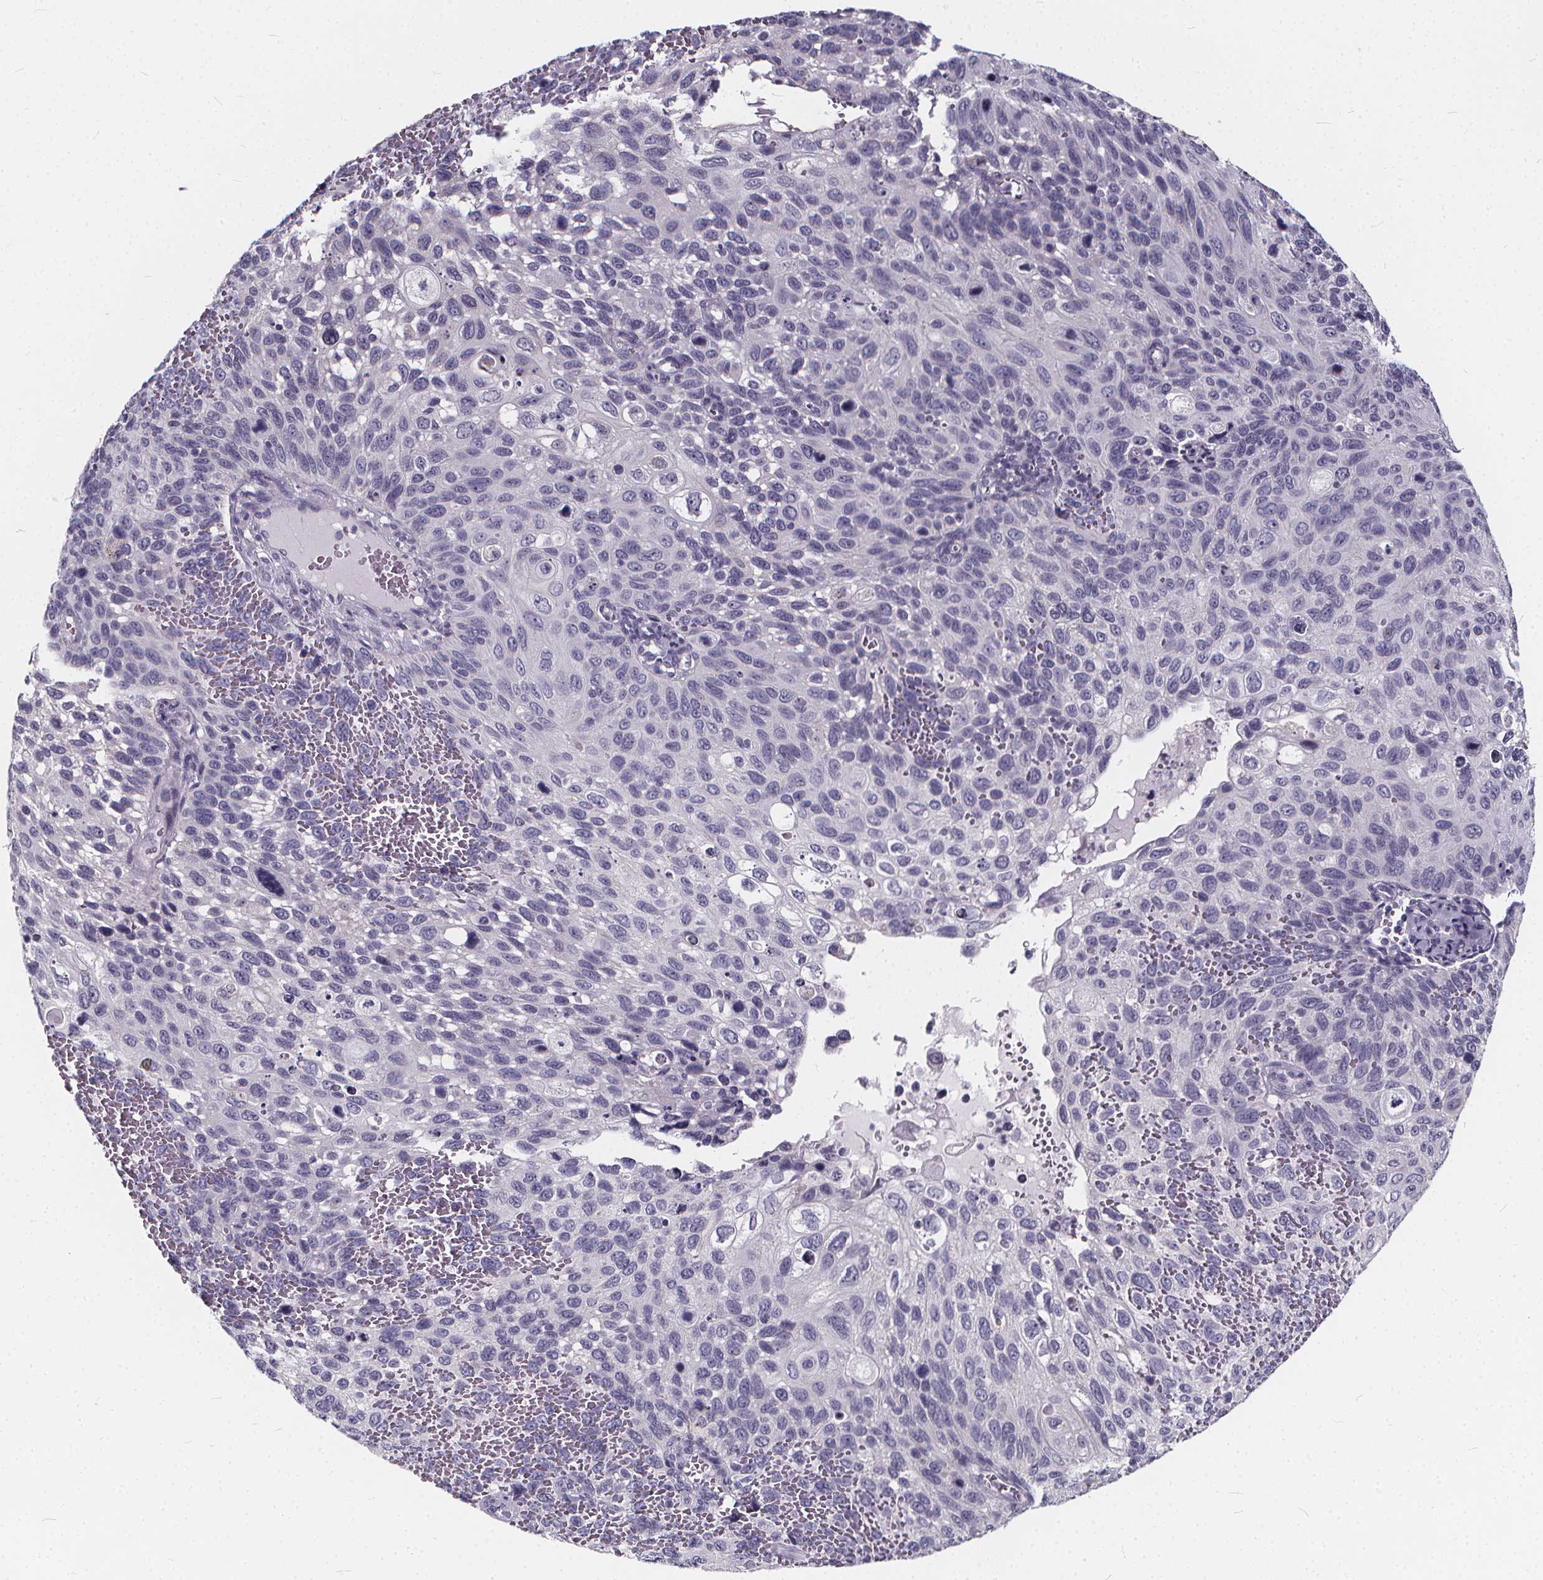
{"staining": {"intensity": "negative", "quantity": "none", "location": "none"}, "tissue": "cervical cancer", "cell_type": "Tumor cells", "image_type": "cancer", "snomed": [{"axis": "morphology", "description": "Squamous cell carcinoma, NOS"}, {"axis": "topography", "description": "Cervix"}], "caption": "Tumor cells show no significant expression in squamous cell carcinoma (cervical). (DAB (3,3'-diaminobenzidine) immunohistochemistry visualized using brightfield microscopy, high magnification).", "gene": "SPEF2", "patient": {"sex": "female", "age": 70}}